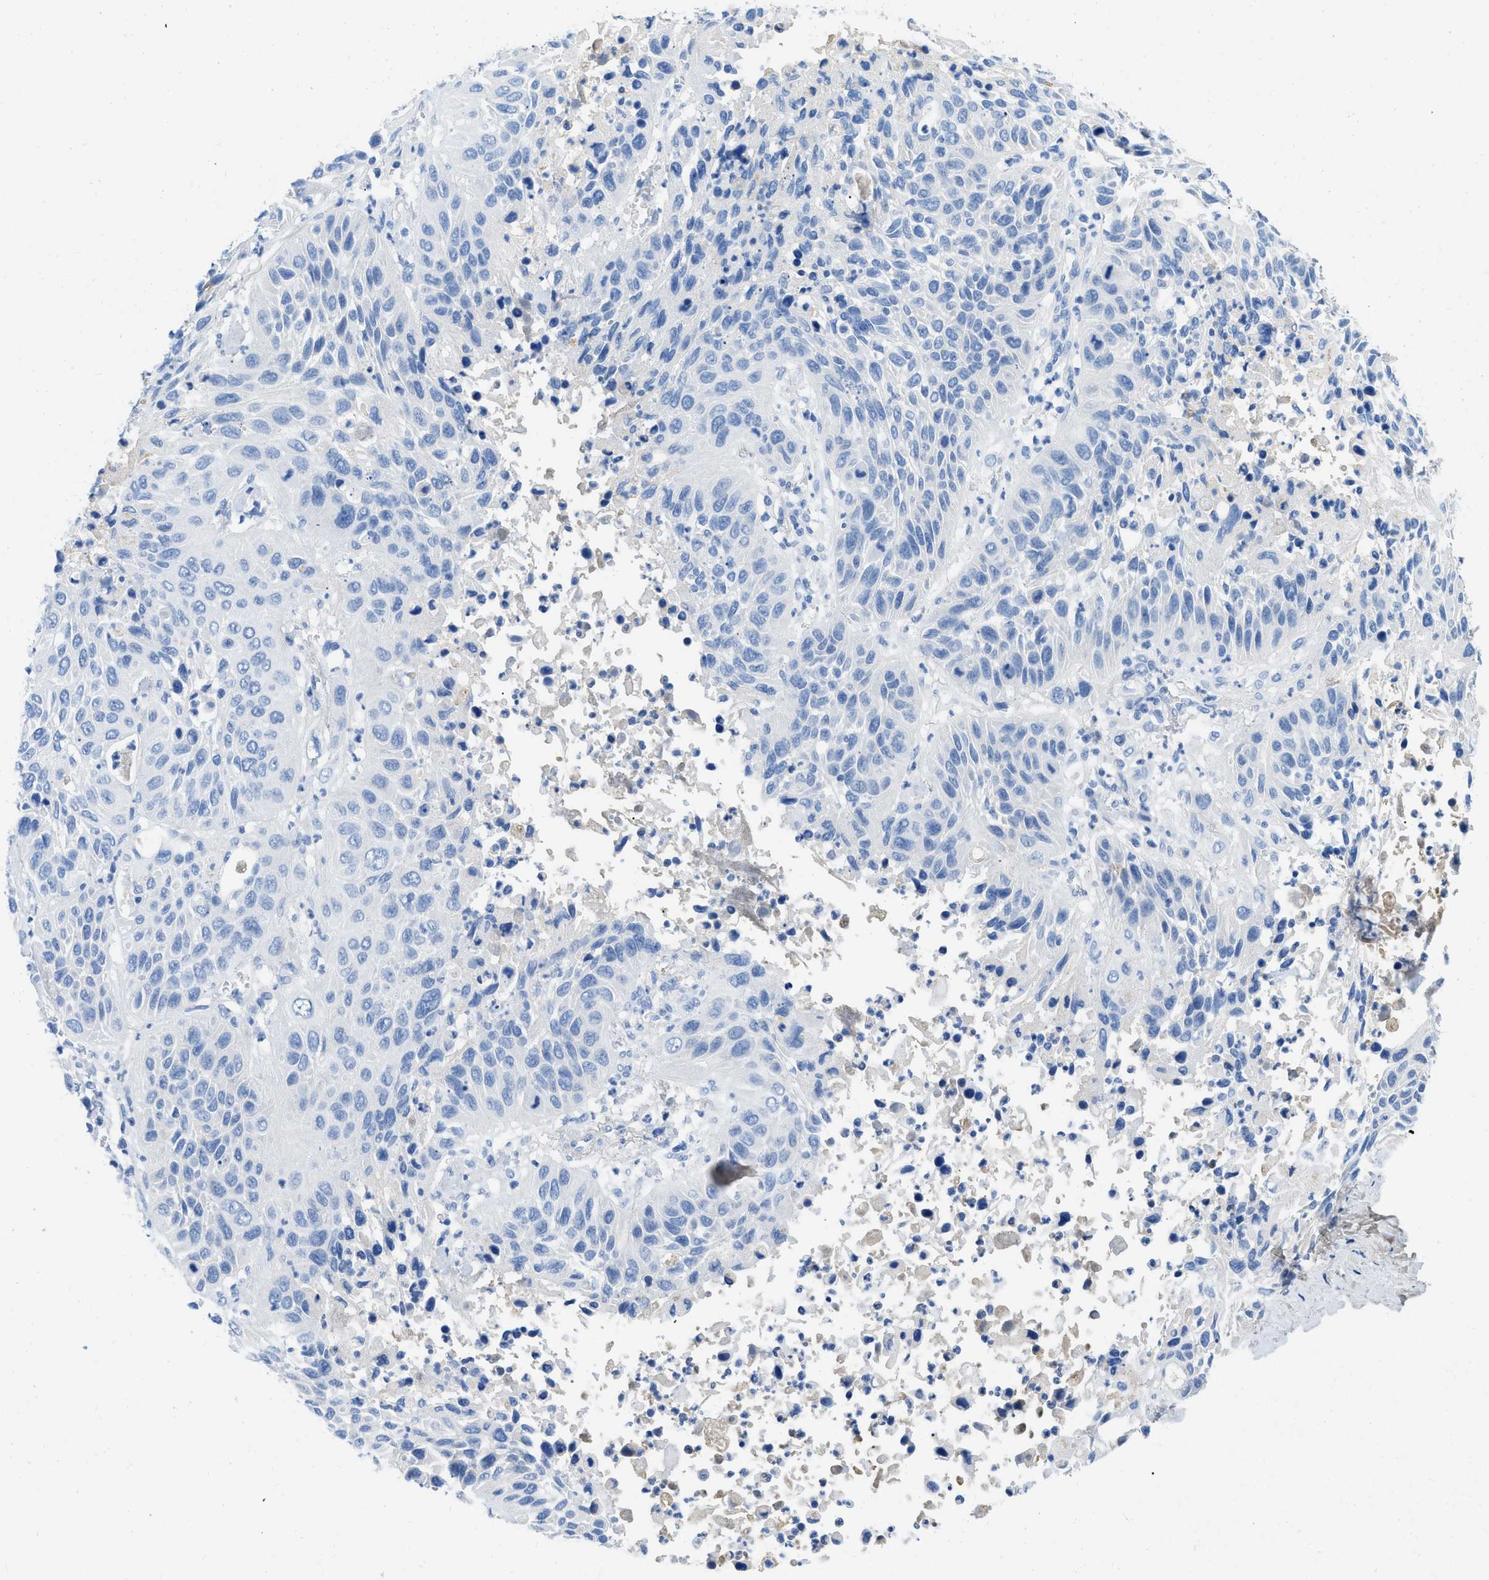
{"staining": {"intensity": "negative", "quantity": "none", "location": "none"}, "tissue": "lung cancer", "cell_type": "Tumor cells", "image_type": "cancer", "snomed": [{"axis": "morphology", "description": "Squamous cell carcinoma, NOS"}, {"axis": "topography", "description": "Lung"}], "caption": "There is no significant expression in tumor cells of lung squamous cell carcinoma. The staining is performed using DAB (3,3'-diaminobenzidine) brown chromogen with nuclei counter-stained in using hematoxylin.", "gene": "COL3A1", "patient": {"sex": "female", "age": 76}}